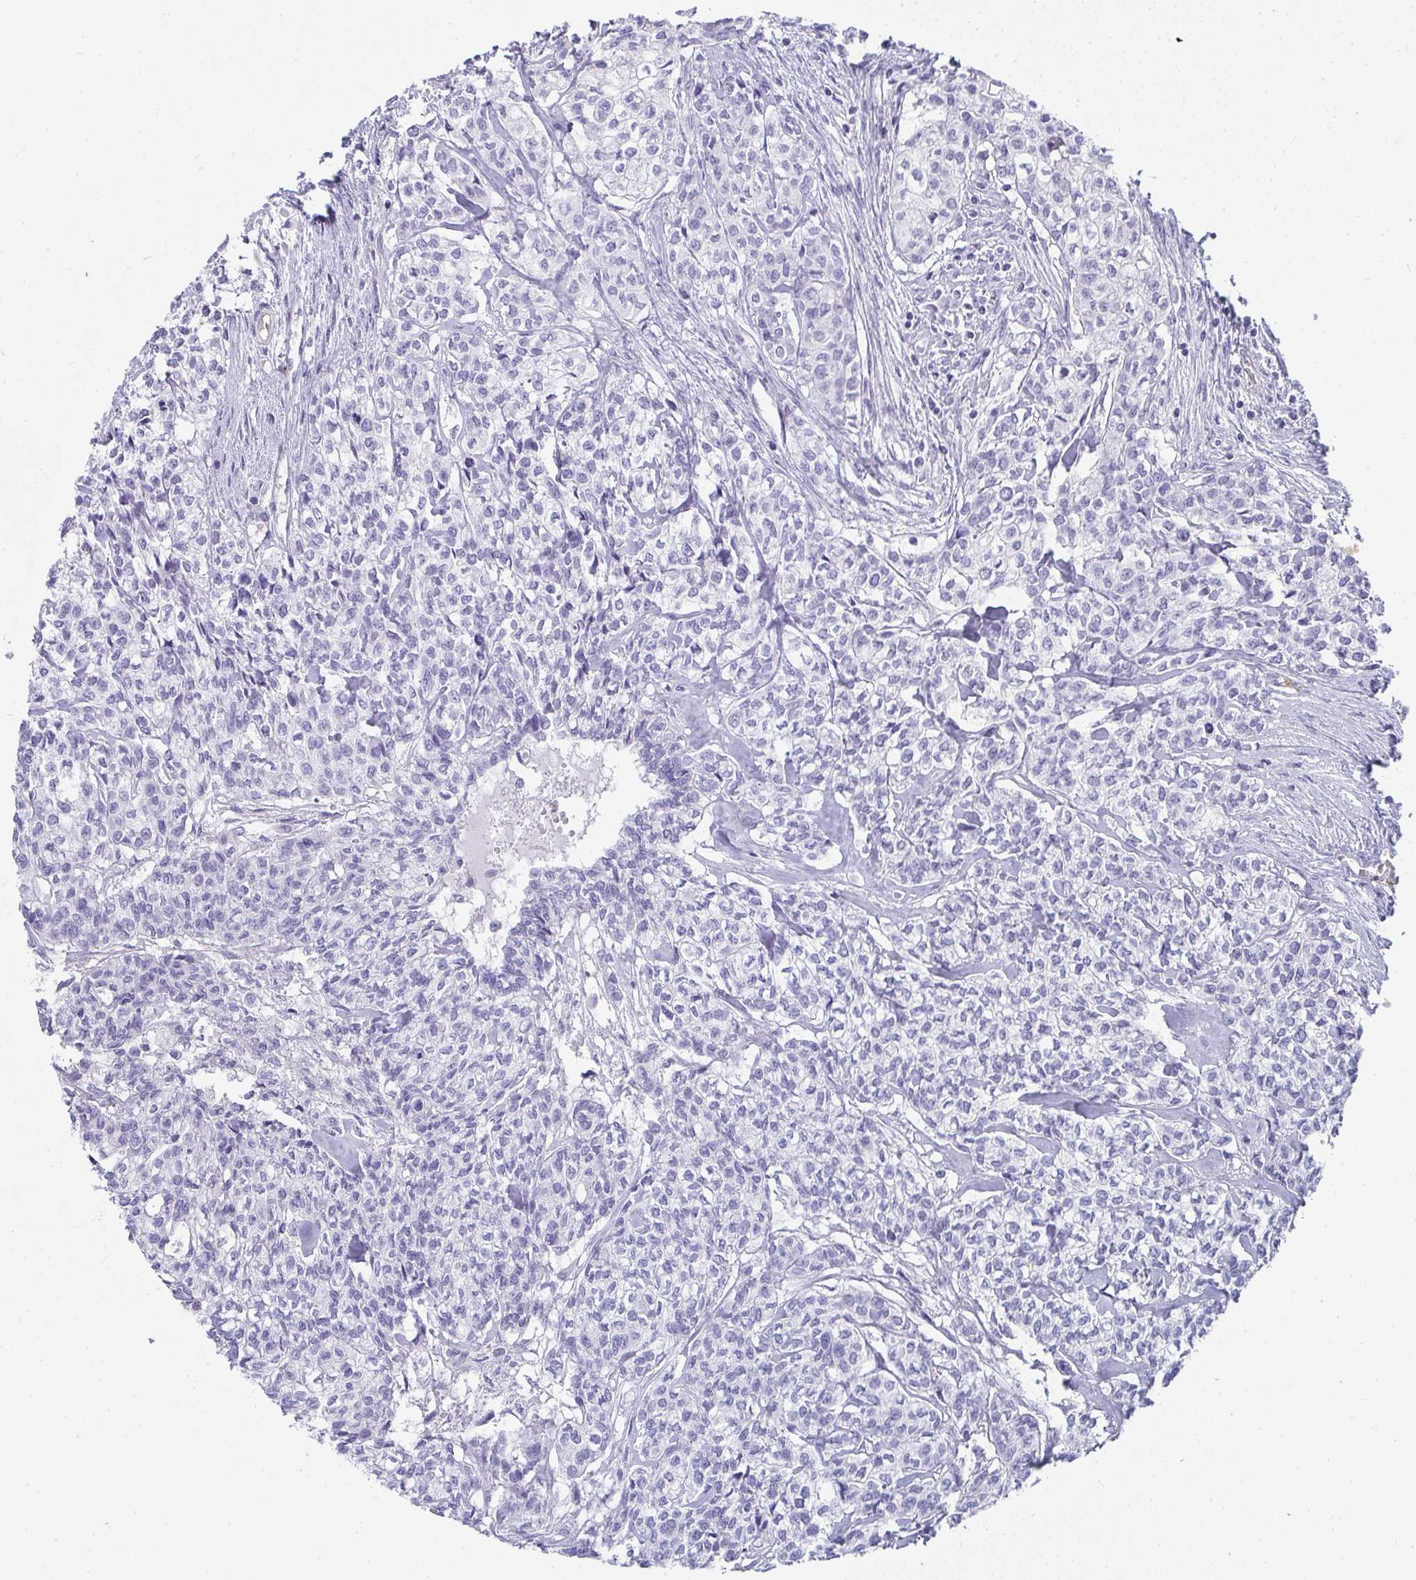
{"staining": {"intensity": "negative", "quantity": "none", "location": "none"}, "tissue": "head and neck cancer", "cell_type": "Tumor cells", "image_type": "cancer", "snomed": [{"axis": "morphology", "description": "Adenocarcinoma, NOS"}, {"axis": "topography", "description": "Head-Neck"}], "caption": "Tumor cells are negative for brown protein staining in head and neck cancer (adenocarcinoma).", "gene": "PRND", "patient": {"sex": "male", "age": 81}}